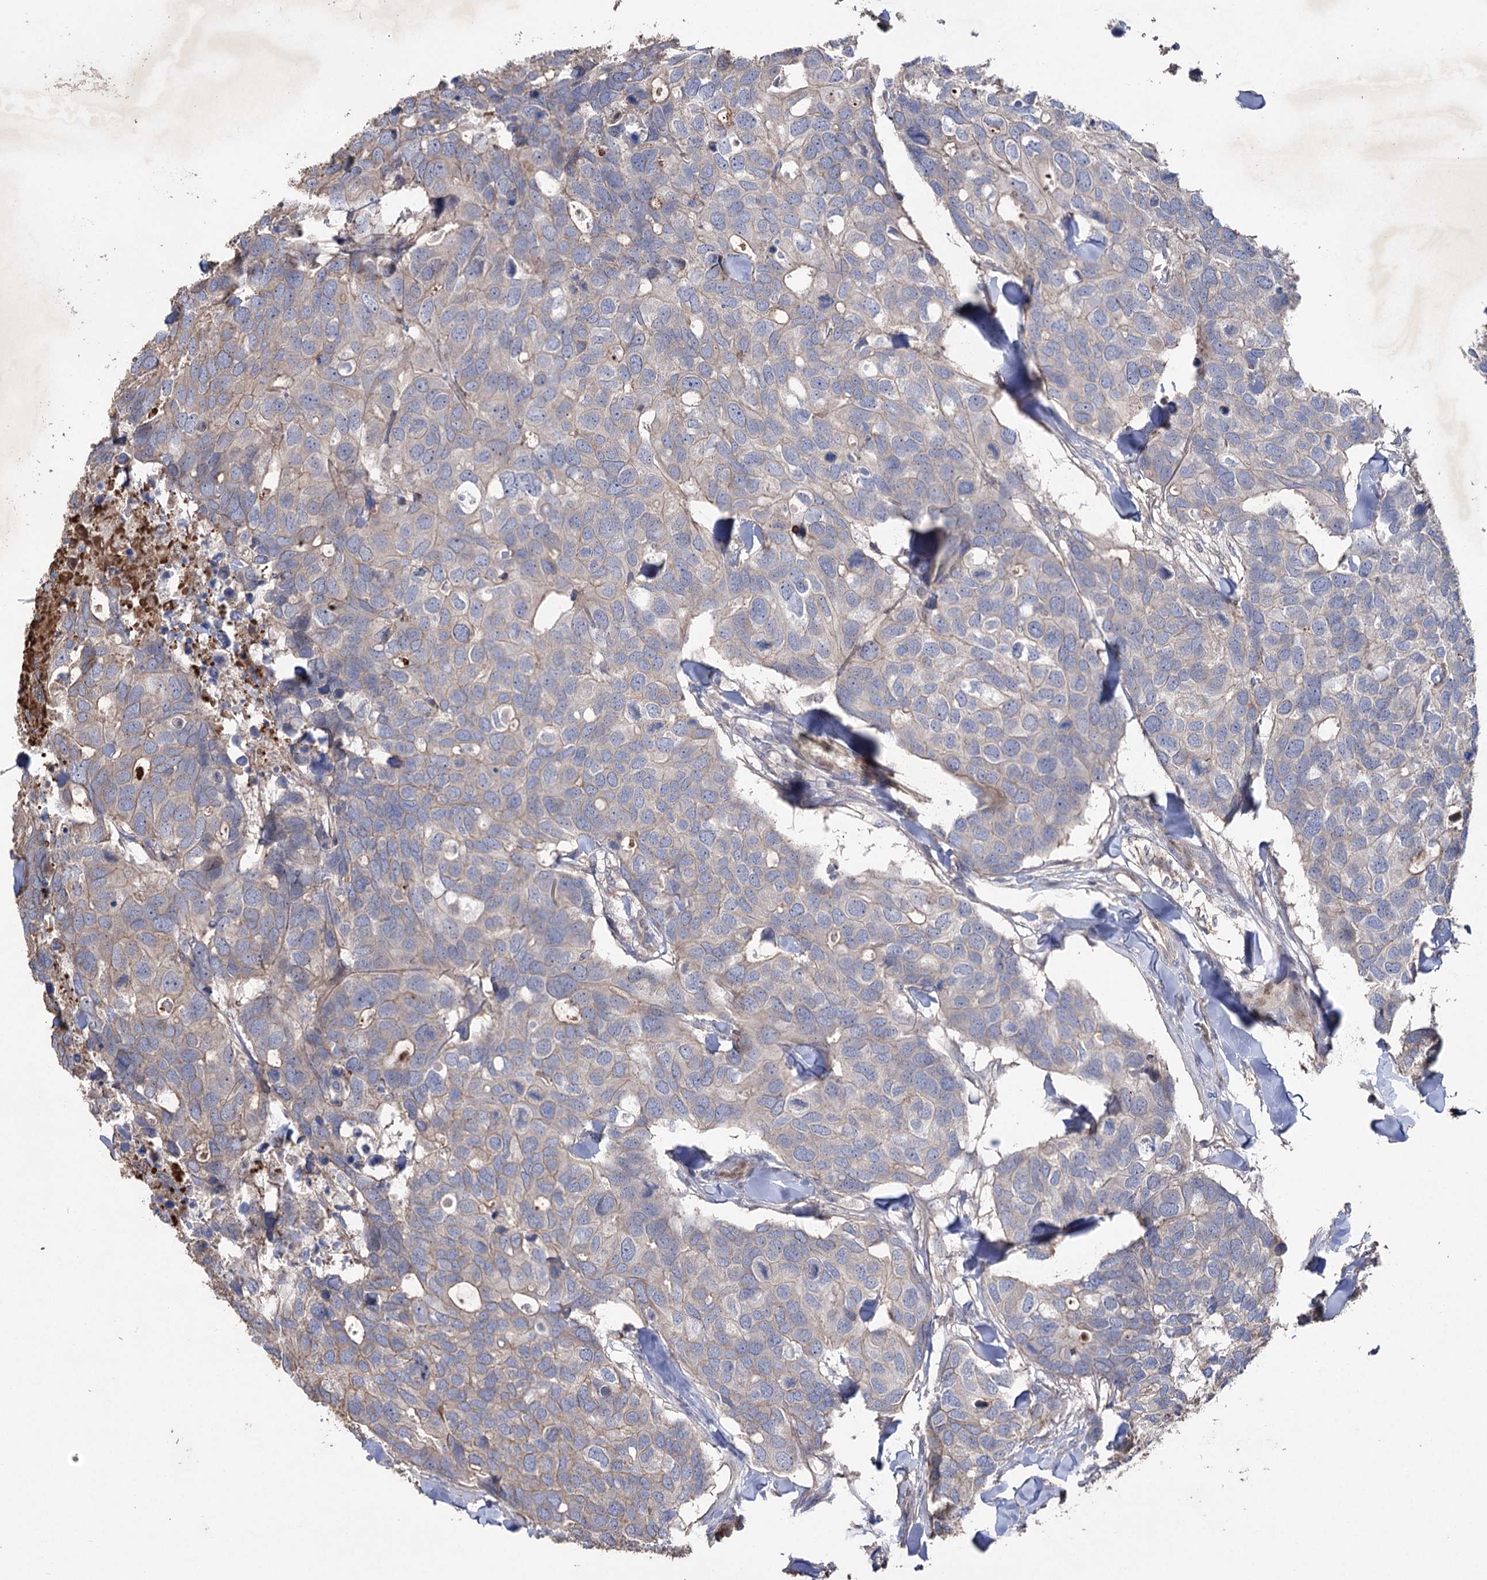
{"staining": {"intensity": "negative", "quantity": "none", "location": "none"}, "tissue": "breast cancer", "cell_type": "Tumor cells", "image_type": "cancer", "snomed": [{"axis": "morphology", "description": "Duct carcinoma"}, {"axis": "topography", "description": "Breast"}], "caption": "Infiltrating ductal carcinoma (breast) was stained to show a protein in brown. There is no significant staining in tumor cells.", "gene": "FAM13B", "patient": {"sex": "female", "age": 83}}